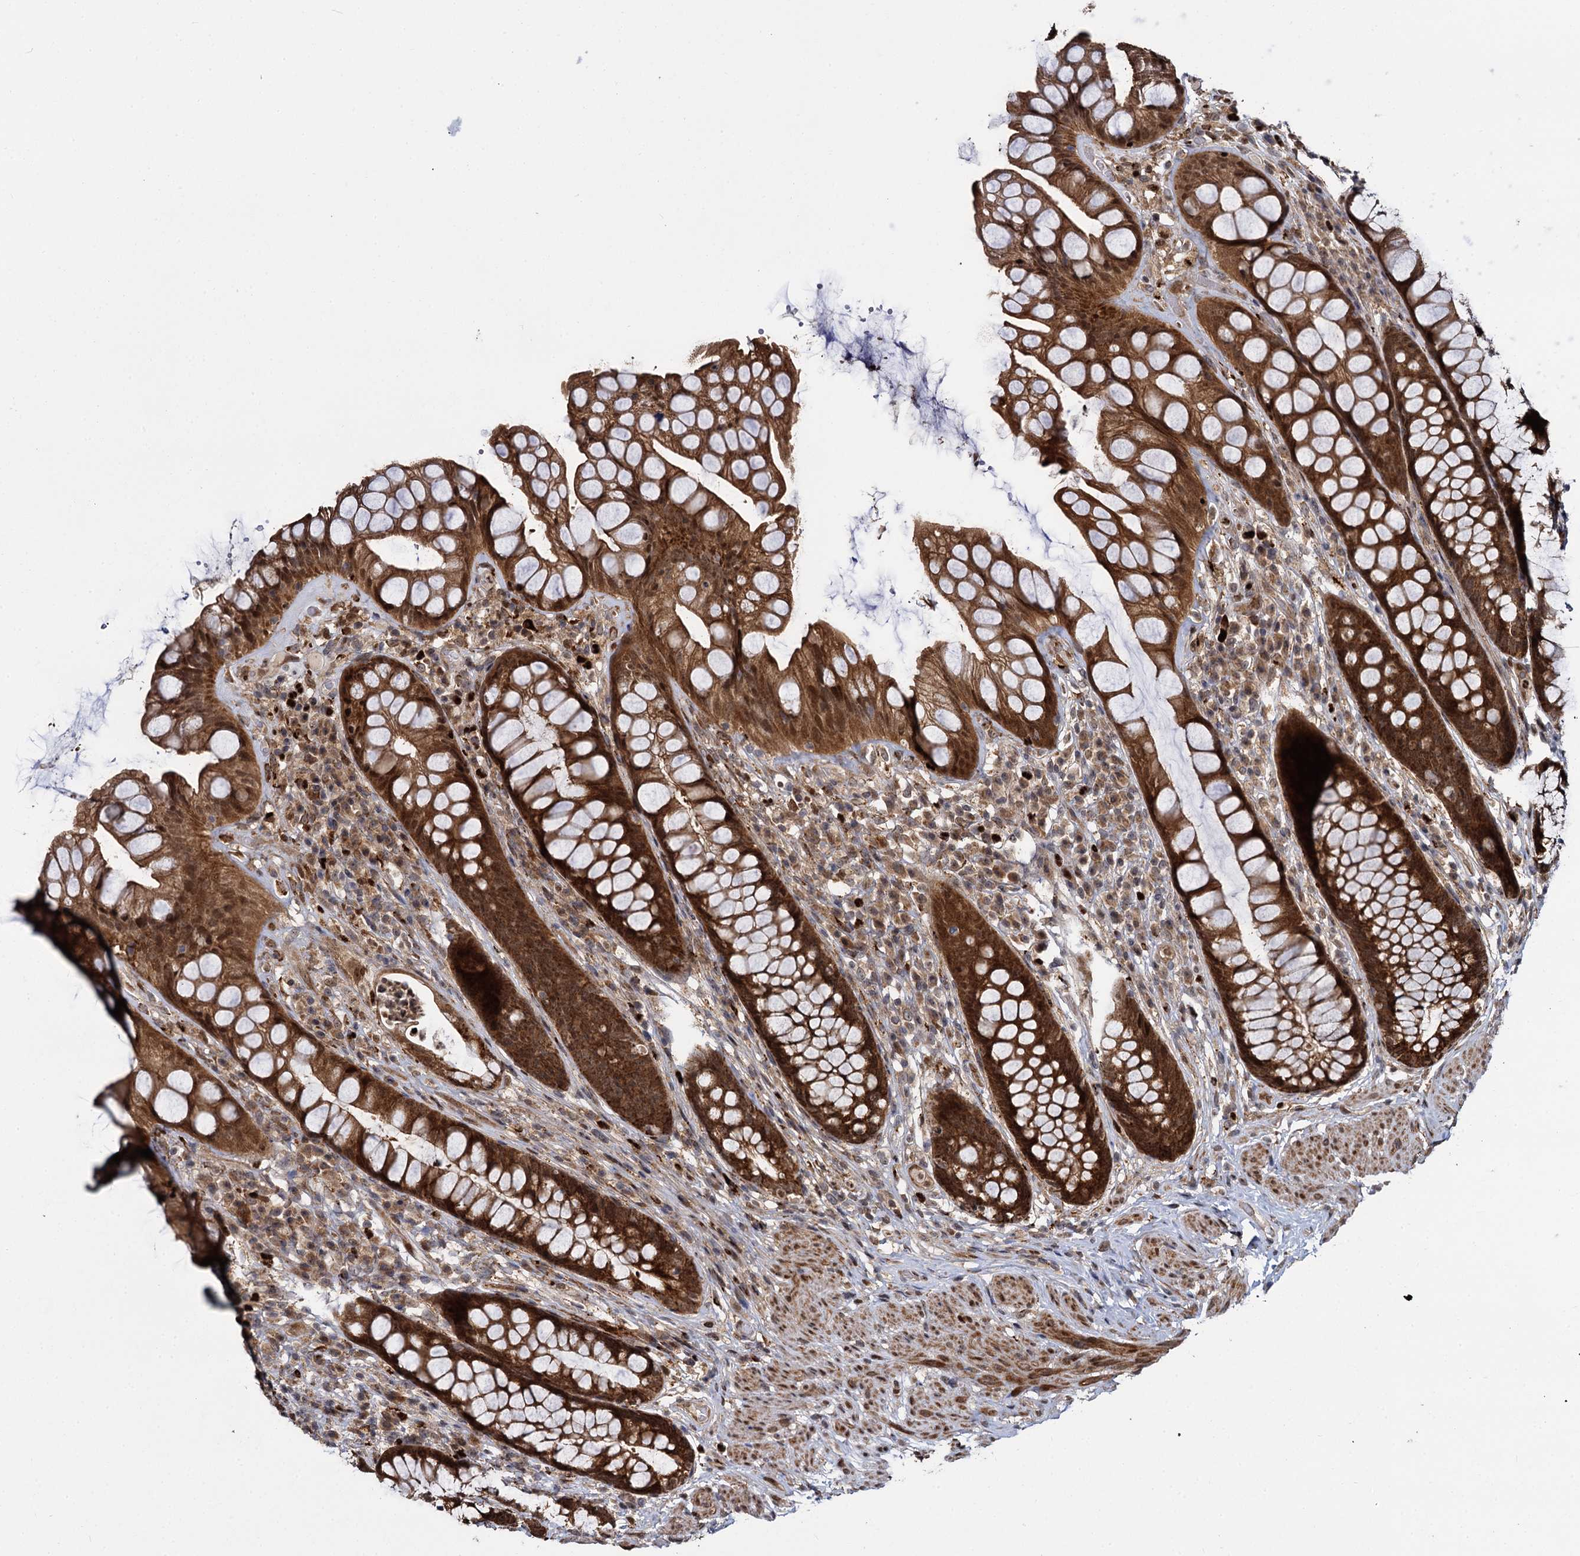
{"staining": {"intensity": "strong", "quantity": ">75%", "location": "cytoplasmic/membranous,nuclear"}, "tissue": "rectum", "cell_type": "Glandular cells", "image_type": "normal", "snomed": [{"axis": "morphology", "description": "Normal tissue, NOS"}, {"axis": "topography", "description": "Rectum"}], "caption": "Immunohistochemical staining of unremarkable rectum exhibits strong cytoplasmic/membranous,nuclear protein staining in approximately >75% of glandular cells. The protein of interest is stained brown, and the nuclei are stained in blue (DAB (3,3'-diaminobenzidine) IHC with brightfield microscopy, high magnification).", "gene": "GAL3ST4", "patient": {"sex": "male", "age": 74}}